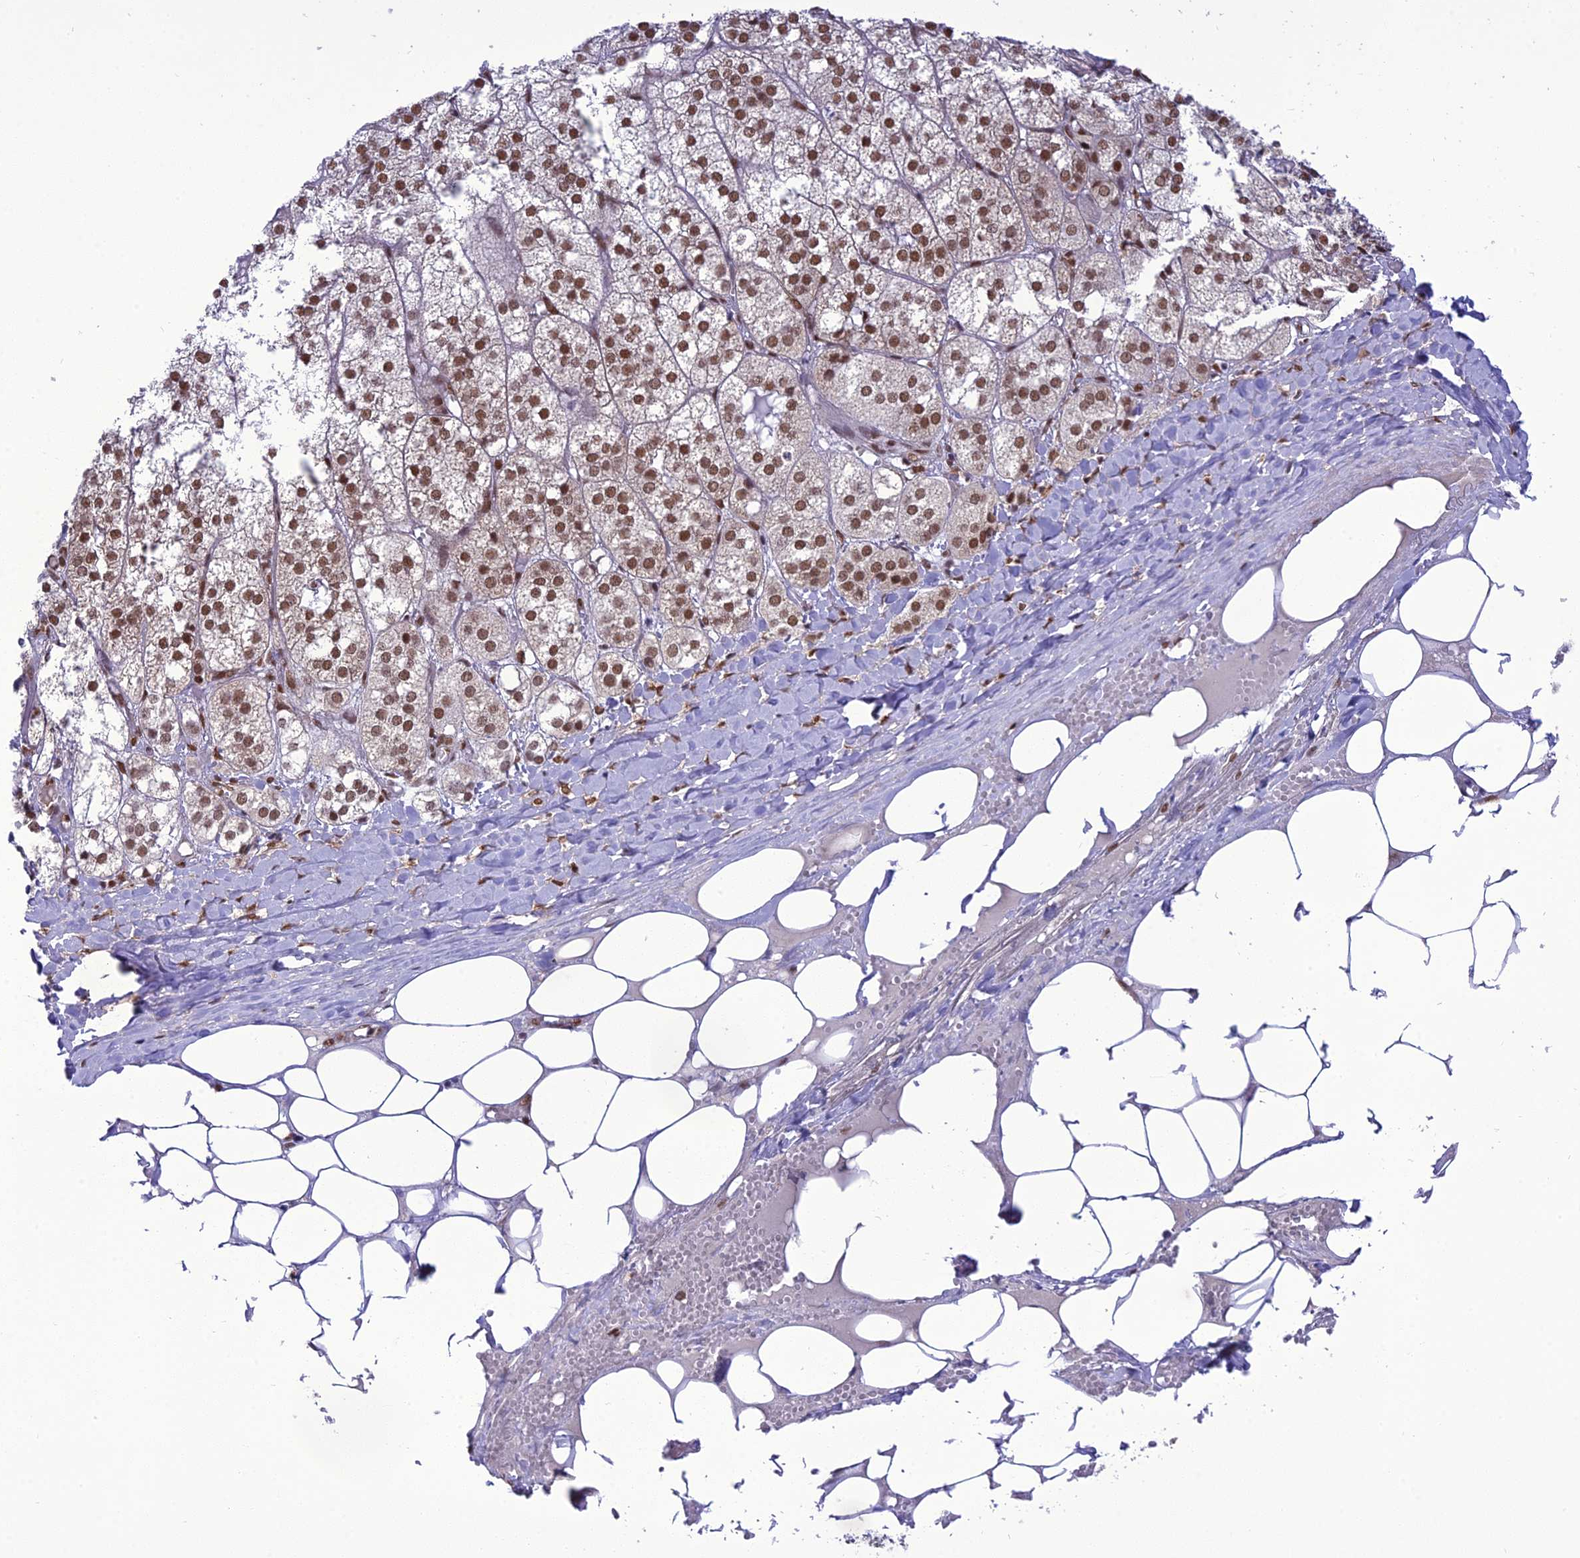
{"staining": {"intensity": "strong", "quantity": ">75%", "location": "nuclear"}, "tissue": "adrenal gland", "cell_type": "Glandular cells", "image_type": "normal", "snomed": [{"axis": "morphology", "description": "Normal tissue, NOS"}, {"axis": "topography", "description": "Adrenal gland"}], "caption": "The histopathology image displays a brown stain indicating the presence of a protein in the nuclear of glandular cells in adrenal gland. Using DAB (3,3'-diaminobenzidine) (brown) and hematoxylin (blue) stains, captured at high magnification using brightfield microscopy.", "gene": "DDX1", "patient": {"sex": "female", "age": 61}}